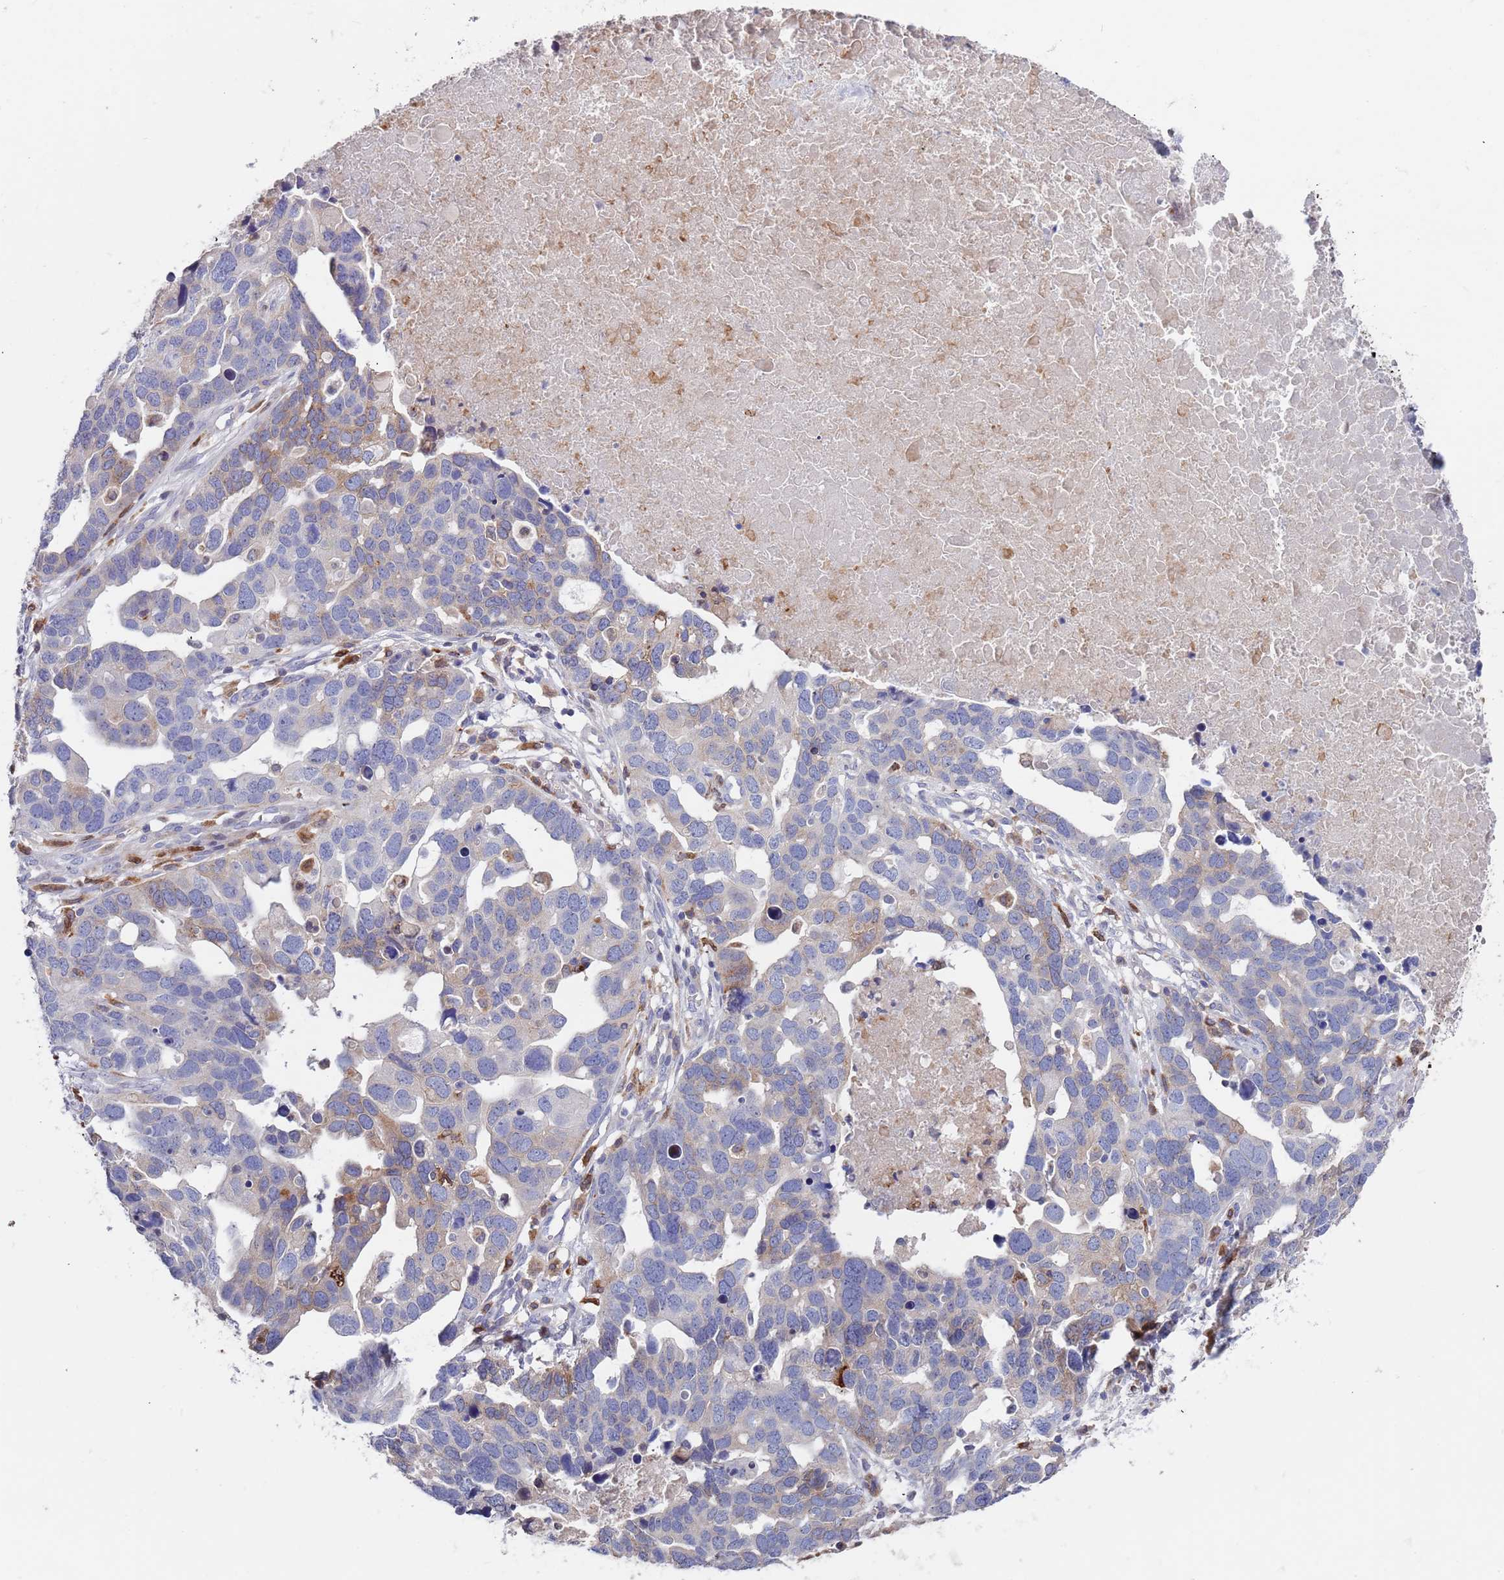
{"staining": {"intensity": "weak", "quantity": "<25%", "location": "cytoplasmic/membranous"}, "tissue": "ovarian cancer", "cell_type": "Tumor cells", "image_type": "cancer", "snomed": [{"axis": "morphology", "description": "Cystadenocarcinoma, serous, NOS"}, {"axis": "topography", "description": "Ovary"}], "caption": "Tumor cells show no significant protein positivity in ovarian serous cystadenocarcinoma. Nuclei are stained in blue.", "gene": "GREB1L", "patient": {"sex": "female", "age": 54}}